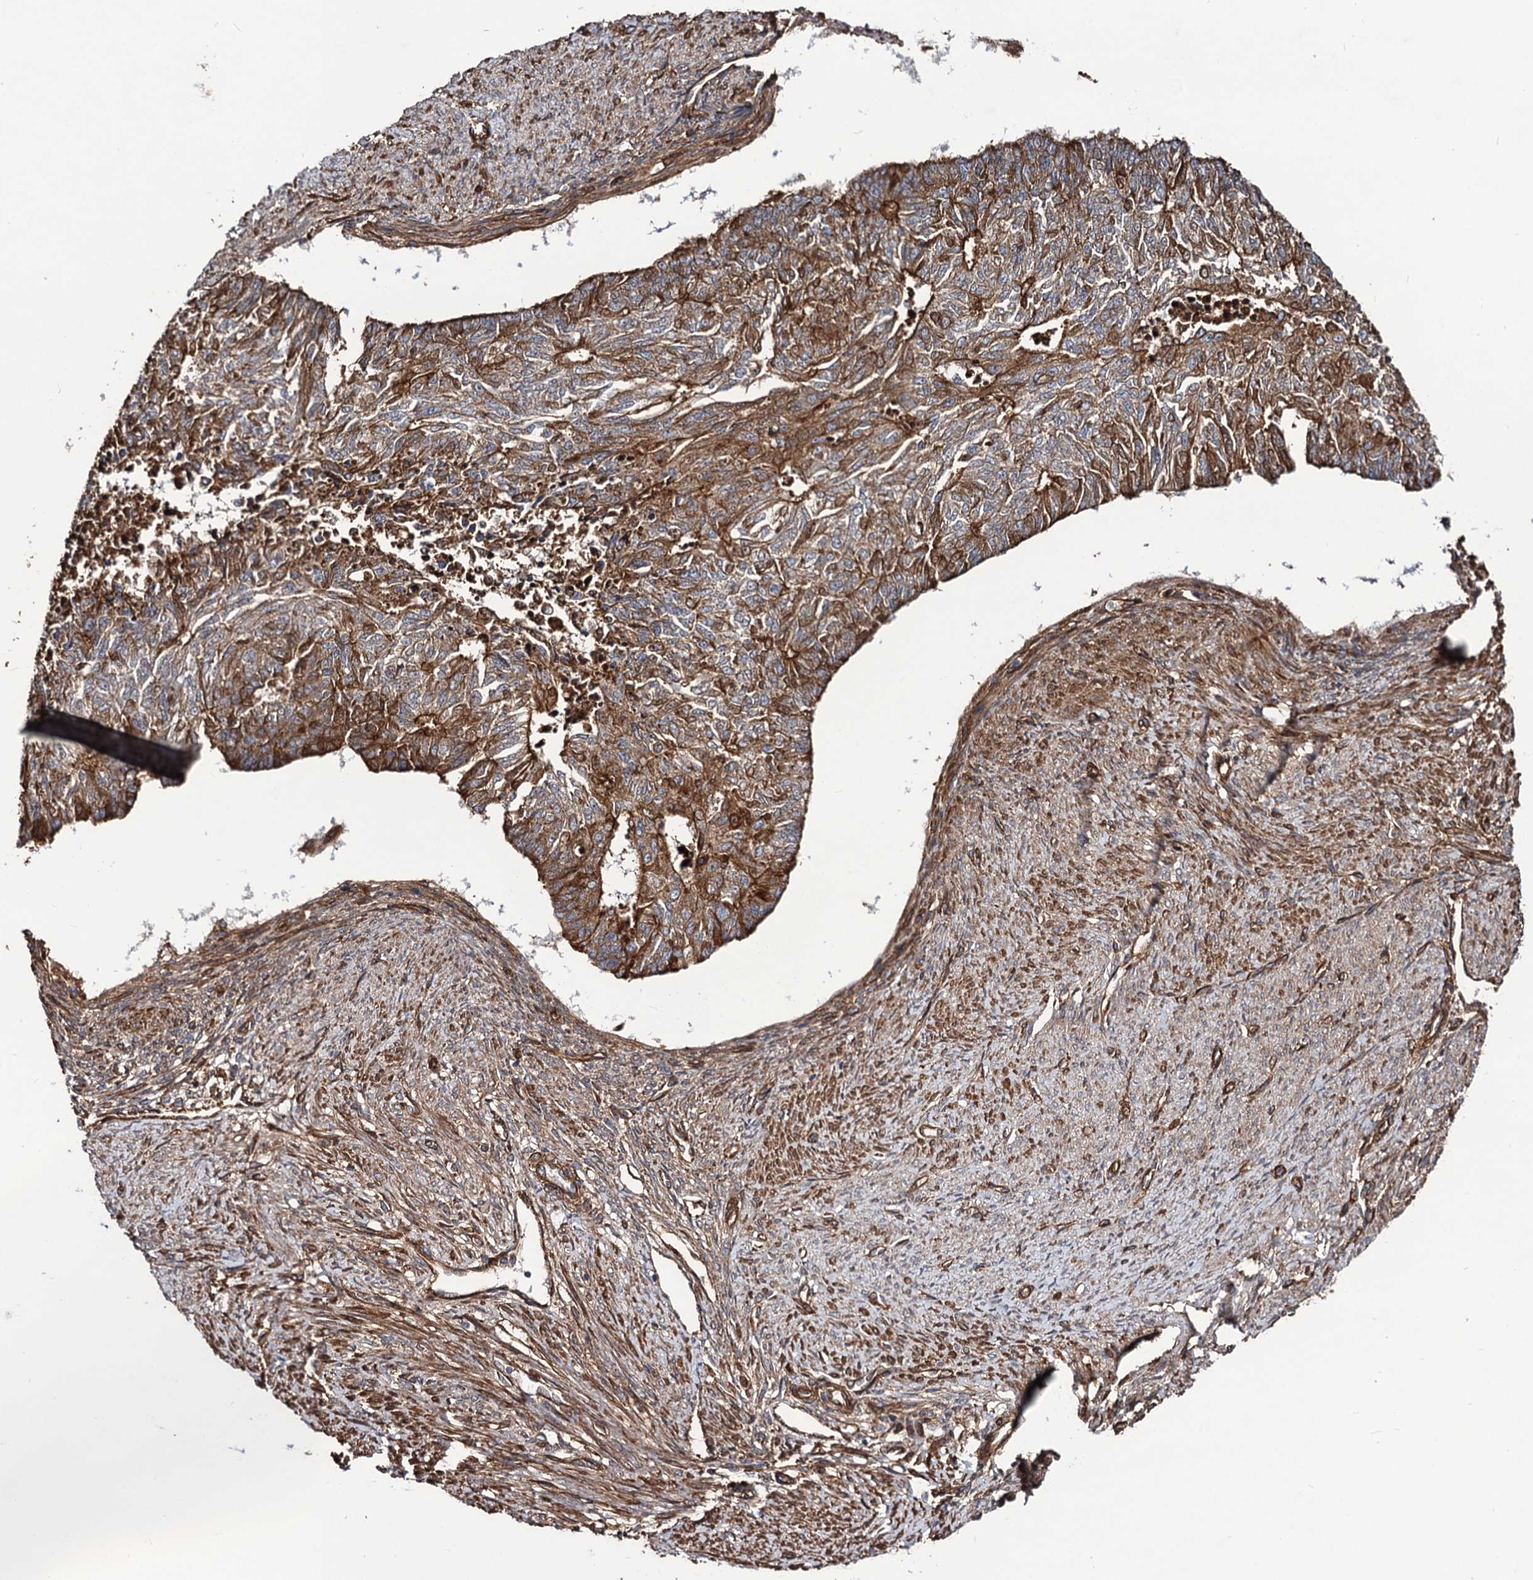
{"staining": {"intensity": "moderate", "quantity": ">75%", "location": "cytoplasmic/membranous"}, "tissue": "endometrial cancer", "cell_type": "Tumor cells", "image_type": "cancer", "snomed": [{"axis": "morphology", "description": "Adenocarcinoma, NOS"}, {"axis": "topography", "description": "Endometrium"}], "caption": "The immunohistochemical stain highlights moderate cytoplasmic/membranous expression in tumor cells of endometrial adenocarcinoma tissue.", "gene": "CIP2A", "patient": {"sex": "female", "age": 32}}